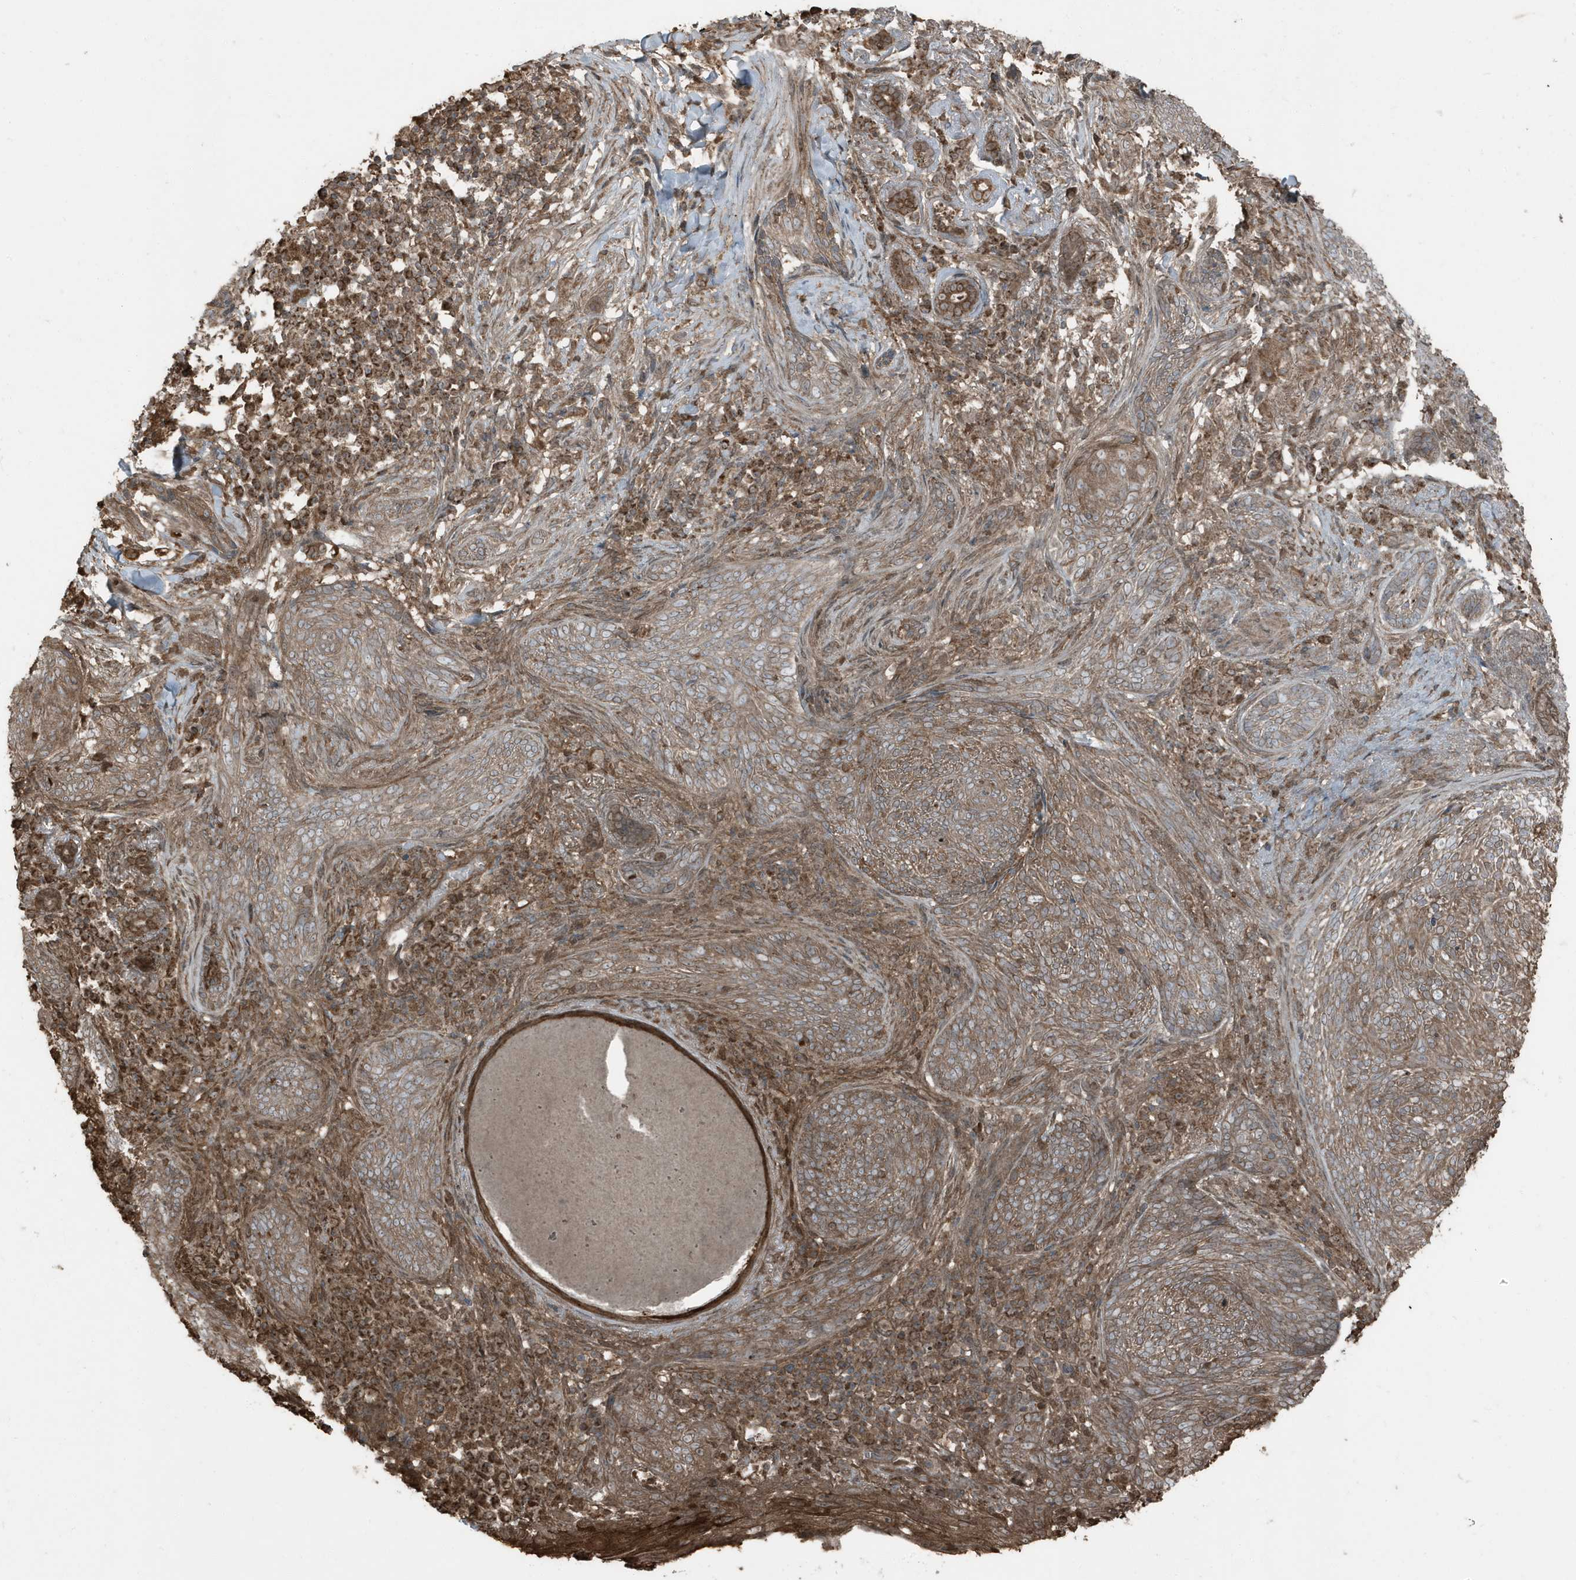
{"staining": {"intensity": "moderate", "quantity": ">75%", "location": "cytoplasmic/membranous"}, "tissue": "skin cancer", "cell_type": "Tumor cells", "image_type": "cancer", "snomed": [{"axis": "morphology", "description": "Basal cell carcinoma"}, {"axis": "topography", "description": "Skin"}], "caption": "A micrograph of skin basal cell carcinoma stained for a protein demonstrates moderate cytoplasmic/membranous brown staining in tumor cells.", "gene": "AZI2", "patient": {"sex": "male", "age": 85}}